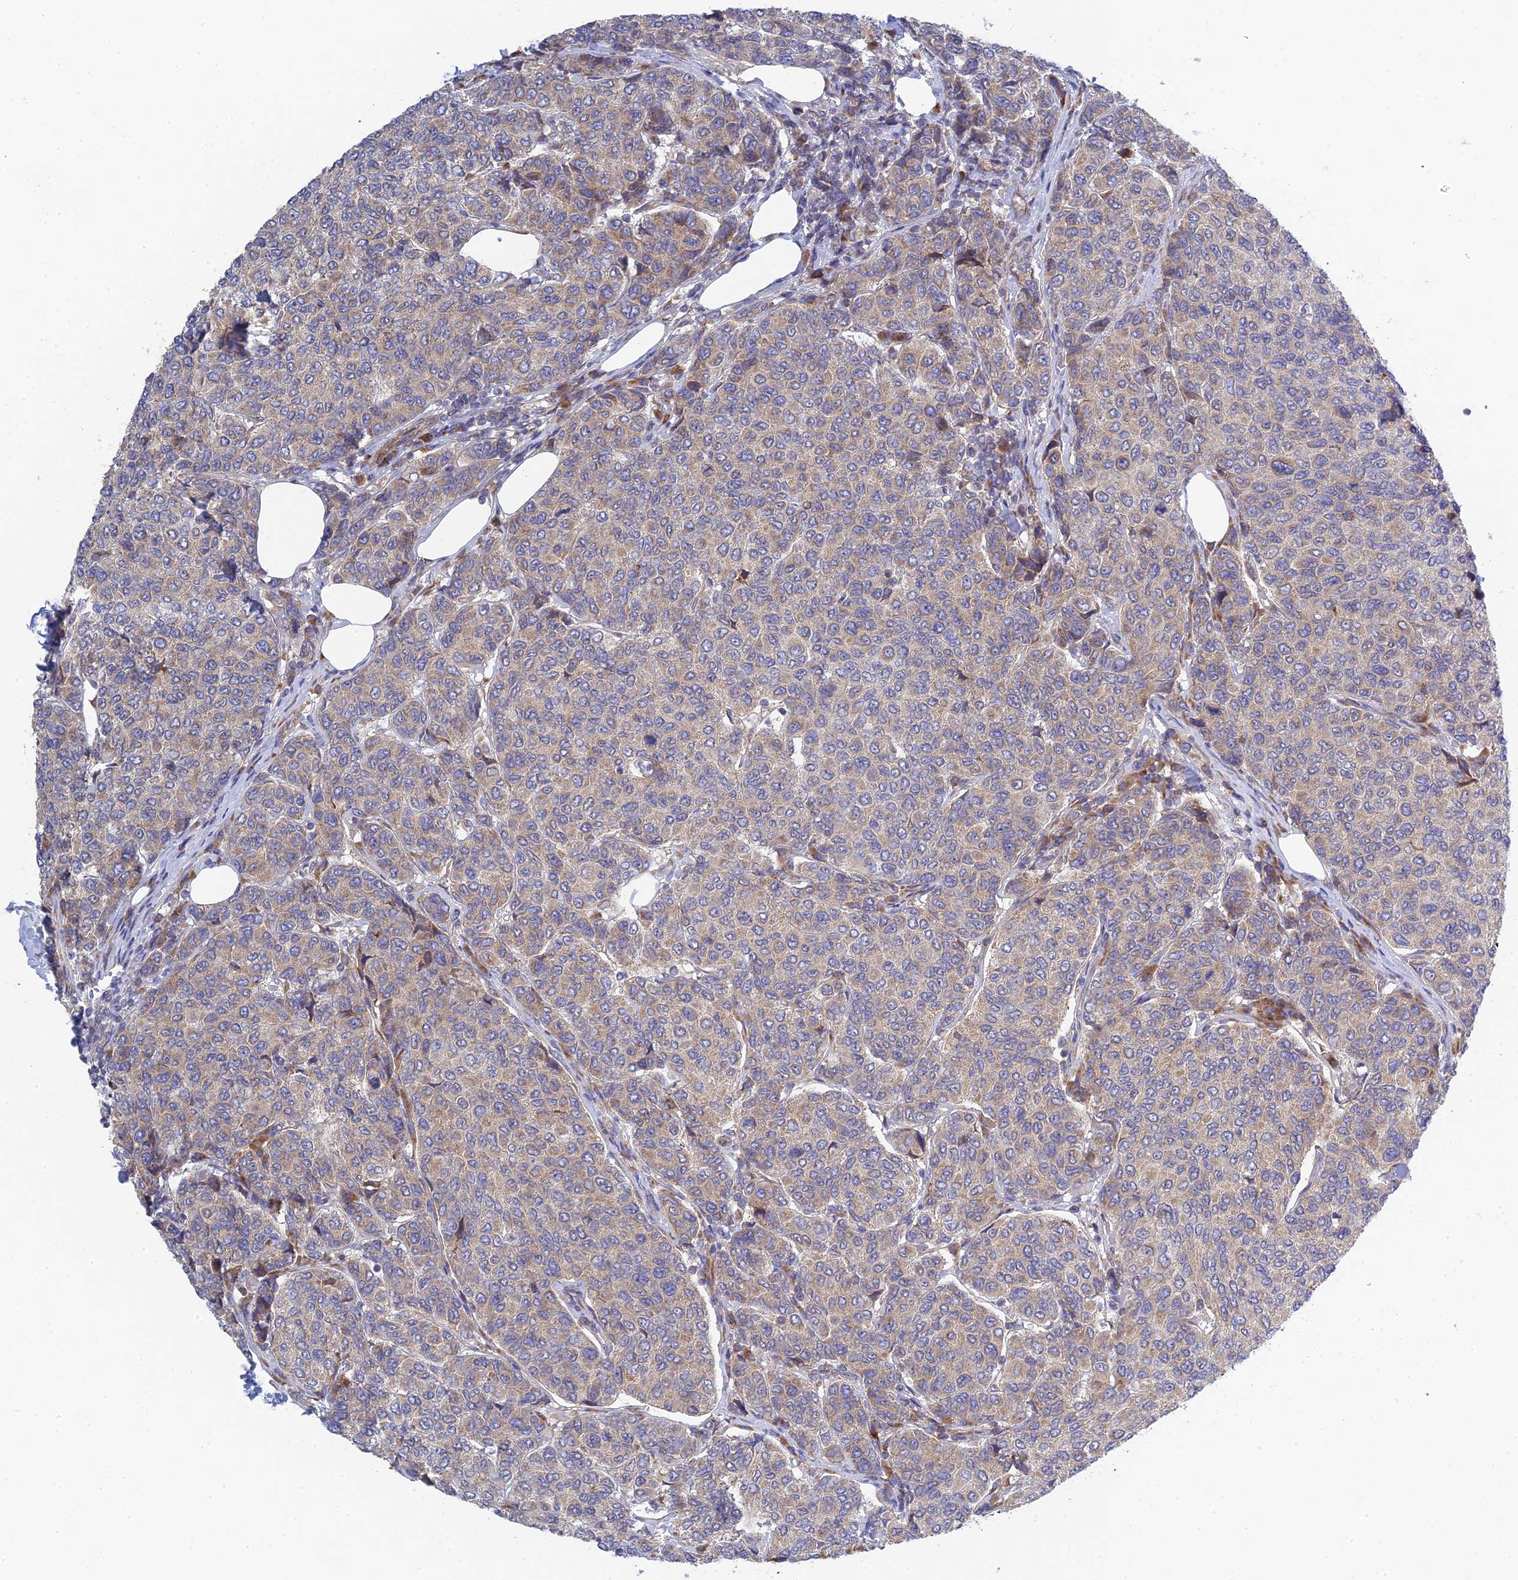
{"staining": {"intensity": "weak", "quantity": "25%-75%", "location": "cytoplasmic/membranous"}, "tissue": "breast cancer", "cell_type": "Tumor cells", "image_type": "cancer", "snomed": [{"axis": "morphology", "description": "Duct carcinoma"}, {"axis": "topography", "description": "Breast"}], "caption": "About 25%-75% of tumor cells in breast intraductal carcinoma demonstrate weak cytoplasmic/membranous protein expression as visualized by brown immunohistochemical staining.", "gene": "INCA1", "patient": {"sex": "female", "age": 55}}